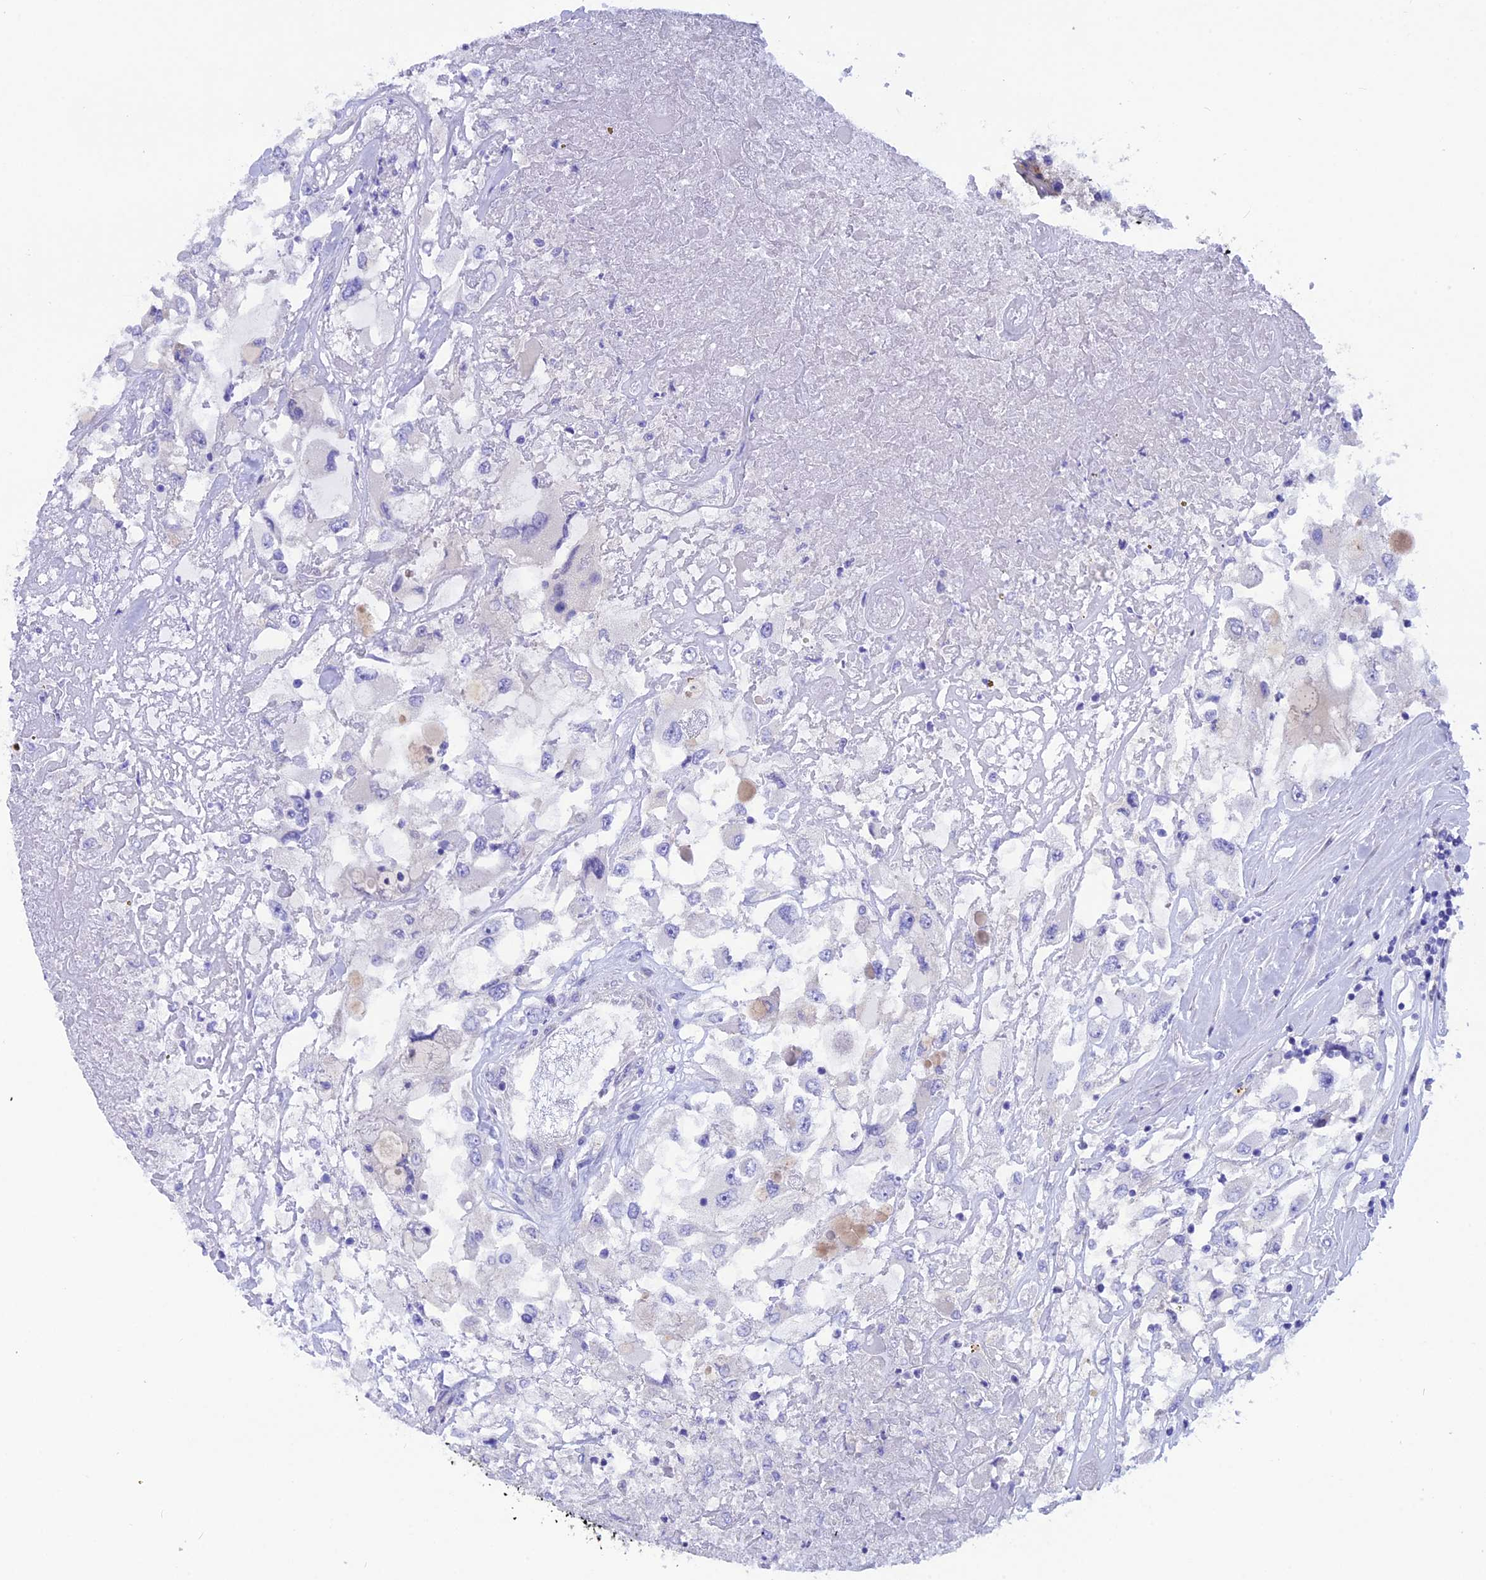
{"staining": {"intensity": "negative", "quantity": "none", "location": "none"}, "tissue": "renal cancer", "cell_type": "Tumor cells", "image_type": "cancer", "snomed": [{"axis": "morphology", "description": "Adenocarcinoma, NOS"}, {"axis": "topography", "description": "Kidney"}], "caption": "Immunohistochemistry (IHC) of adenocarcinoma (renal) shows no expression in tumor cells.", "gene": "TMEM138", "patient": {"sex": "female", "age": 52}}